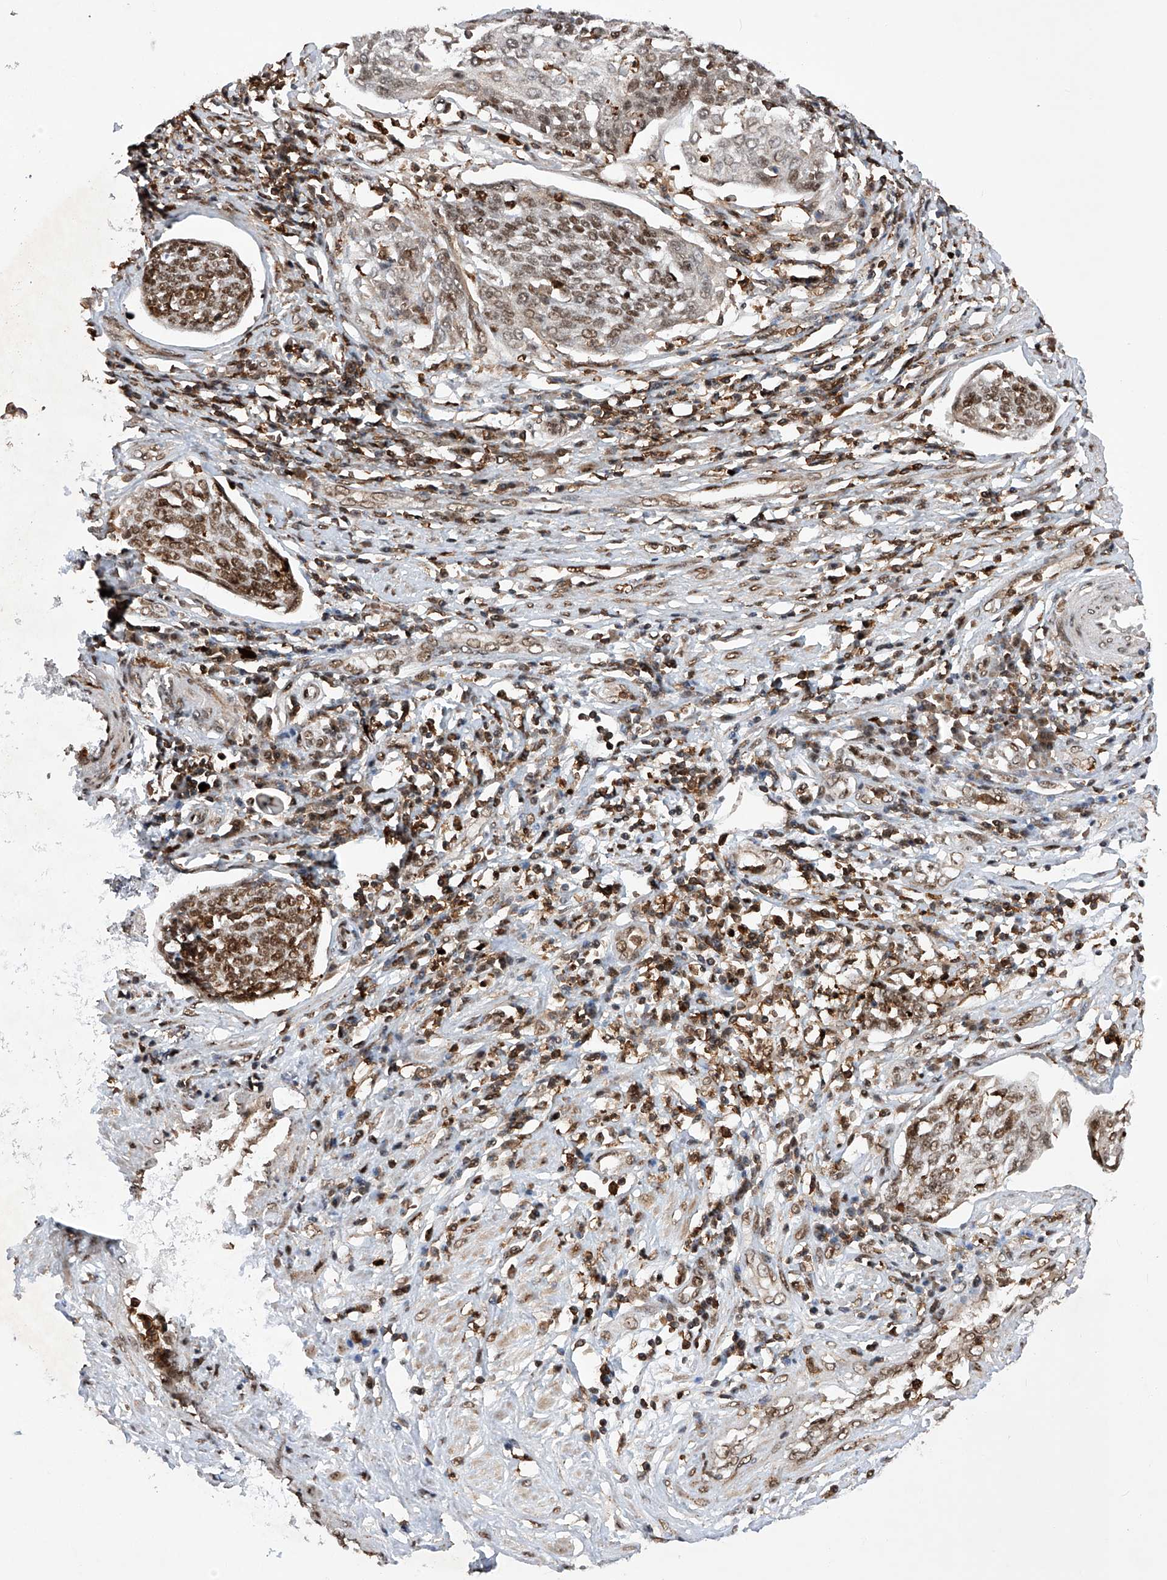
{"staining": {"intensity": "moderate", "quantity": "25%-75%", "location": "nuclear"}, "tissue": "cervical cancer", "cell_type": "Tumor cells", "image_type": "cancer", "snomed": [{"axis": "morphology", "description": "Squamous cell carcinoma, NOS"}, {"axis": "topography", "description": "Cervix"}], "caption": "Protein expression analysis of human cervical cancer reveals moderate nuclear staining in approximately 25%-75% of tumor cells.", "gene": "ZNF280D", "patient": {"sex": "female", "age": 34}}